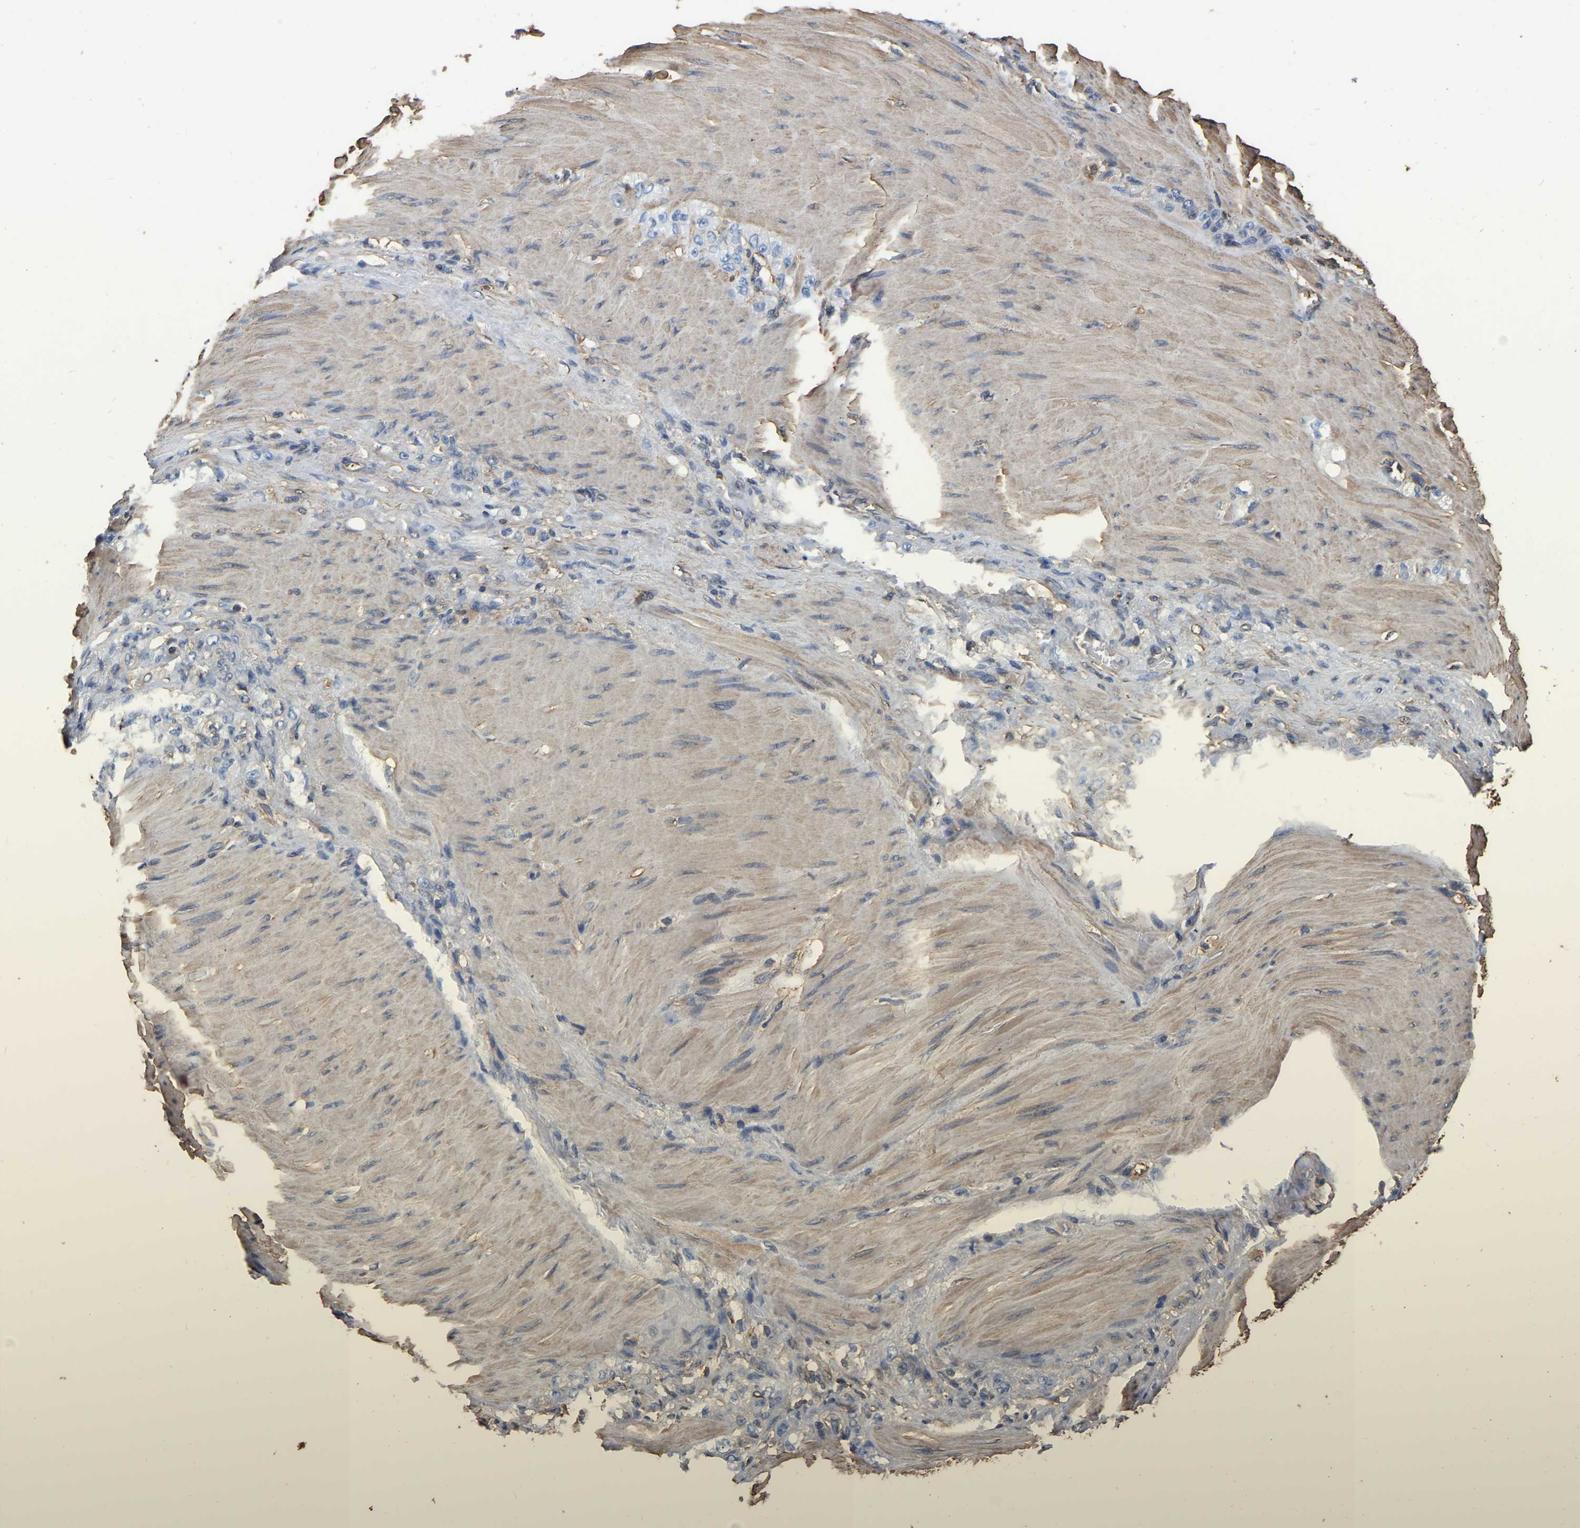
{"staining": {"intensity": "negative", "quantity": "none", "location": "none"}, "tissue": "stomach cancer", "cell_type": "Tumor cells", "image_type": "cancer", "snomed": [{"axis": "morphology", "description": "Normal tissue, NOS"}, {"axis": "morphology", "description": "Adenocarcinoma, NOS"}, {"axis": "topography", "description": "Stomach"}], "caption": "Tumor cells are negative for brown protein staining in stomach adenocarcinoma.", "gene": "LDHB", "patient": {"sex": "male", "age": 82}}